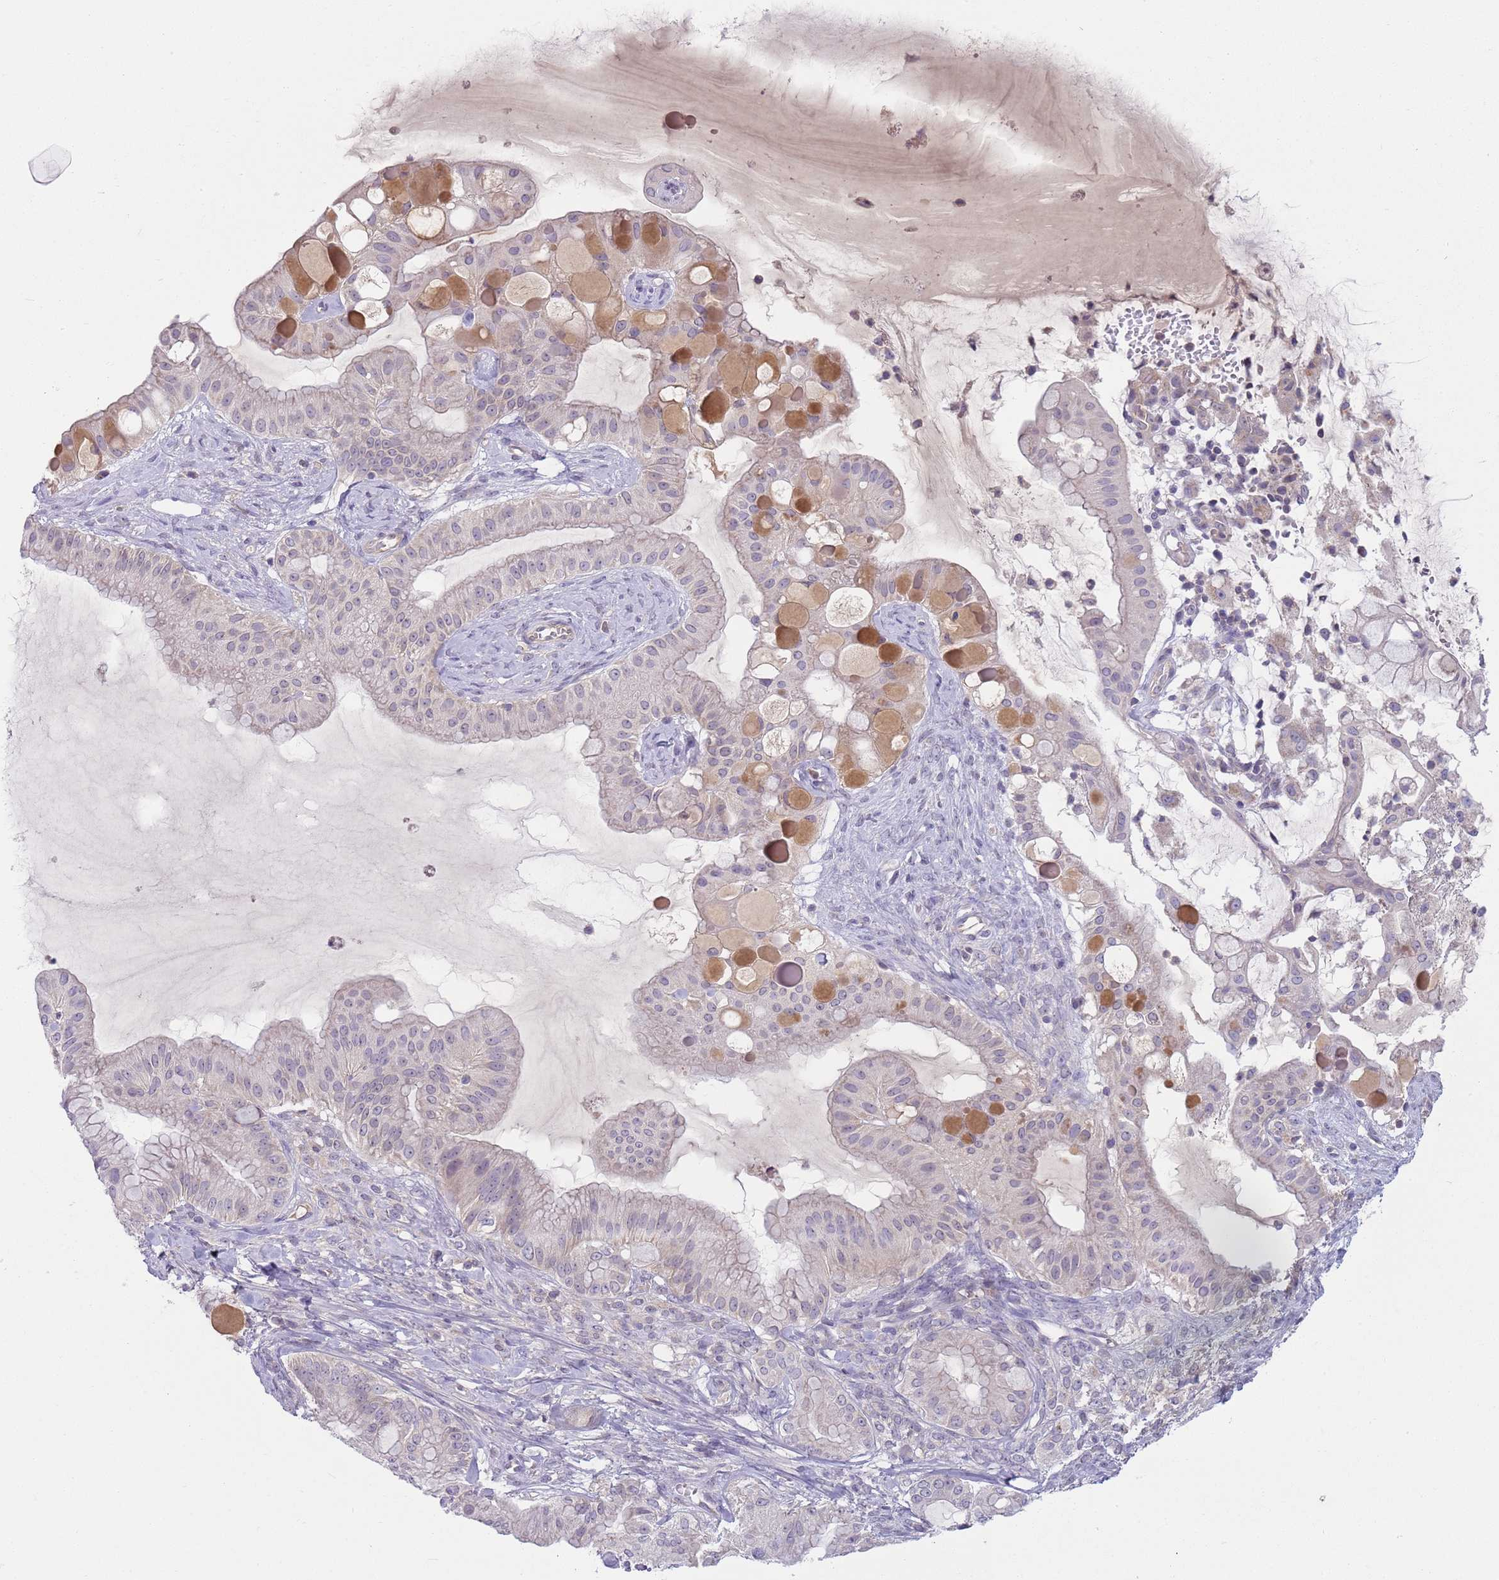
{"staining": {"intensity": "negative", "quantity": "none", "location": "none"}, "tissue": "ovarian cancer", "cell_type": "Tumor cells", "image_type": "cancer", "snomed": [{"axis": "morphology", "description": "Cystadenocarcinoma, mucinous, NOS"}, {"axis": "topography", "description": "Ovary"}], "caption": "A high-resolution photomicrograph shows IHC staining of mucinous cystadenocarcinoma (ovarian), which shows no significant positivity in tumor cells. The staining is performed using DAB brown chromogen with nuclei counter-stained in using hematoxylin.", "gene": "SKOR2", "patient": {"sex": "female", "age": 61}}